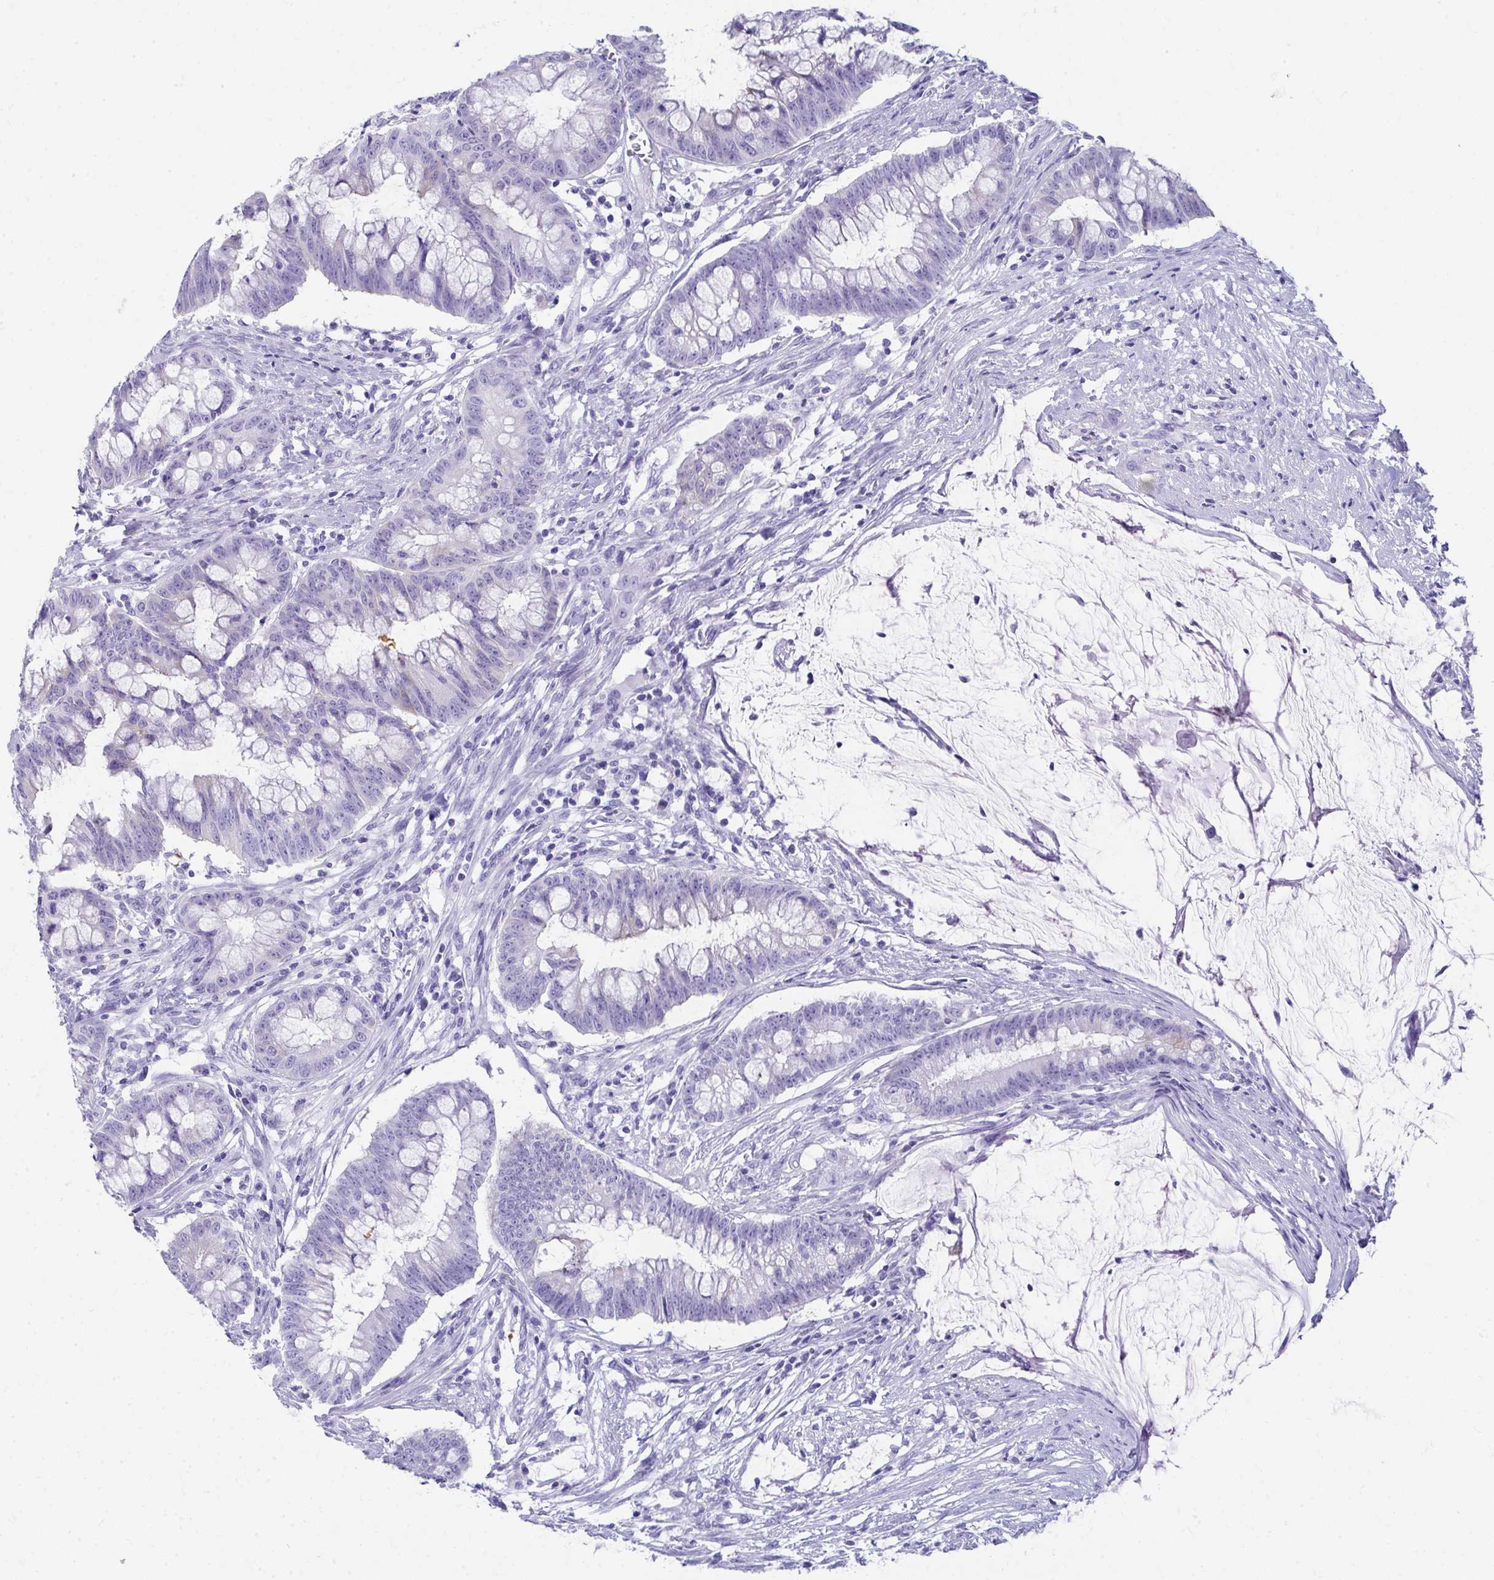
{"staining": {"intensity": "negative", "quantity": "none", "location": "none"}, "tissue": "colorectal cancer", "cell_type": "Tumor cells", "image_type": "cancer", "snomed": [{"axis": "morphology", "description": "Adenocarcinoma, NOS"}, {"axis": "topography", "description": "Colon"}], "caption": "The immunohistochemistry histopathology image has no significant positivity in tumor cells of colorectal adenocarcinoma tissue.", "gene": "SEC14L3", "patient": {"sex": "male", "age": 62}}